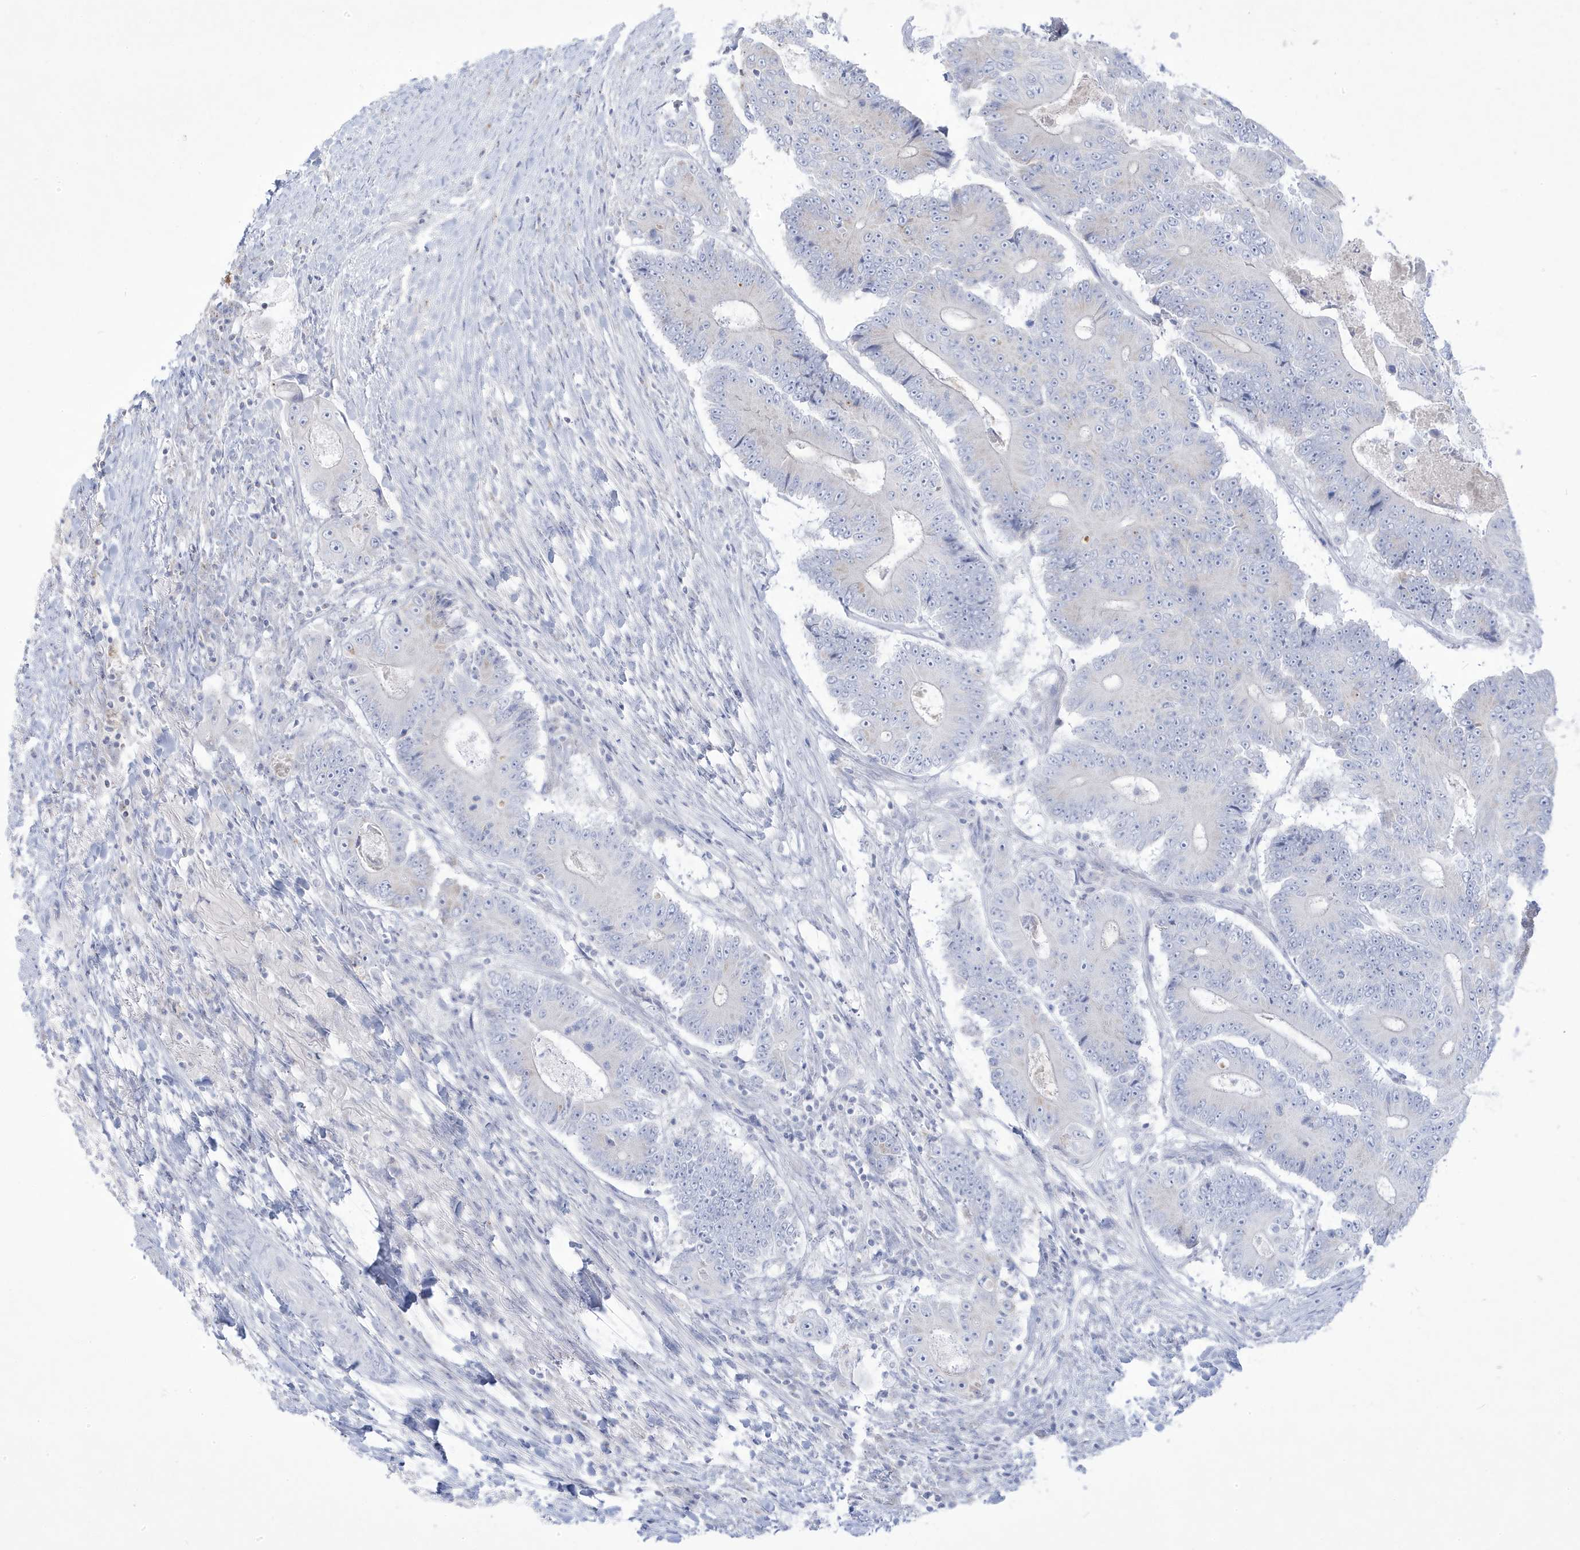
{"staining": {"intensity": "negative", "quantity": "none", "location": "none"}, "tissue": "colorectal cancer", "cell_type": "Tumor cells", "image_type": "cancer", "snomed": [{"axis": "morphology", "description": "Adenocarcinoma, NOS"}, {"axis": "topography", "description": "Colon"}], "caption": "A high-resolution photomicrograph shows immunohistochemistry (IHC) staining of colorectal cancer (adenocarcinoma), which demonstrates no significant expression in tumor cells. (Immunohistochemistry (ihc), brightfield microscopy, high magnification).", "gene": "ADAMTSL3", "patient": {"sex": "male", "age": 83}}